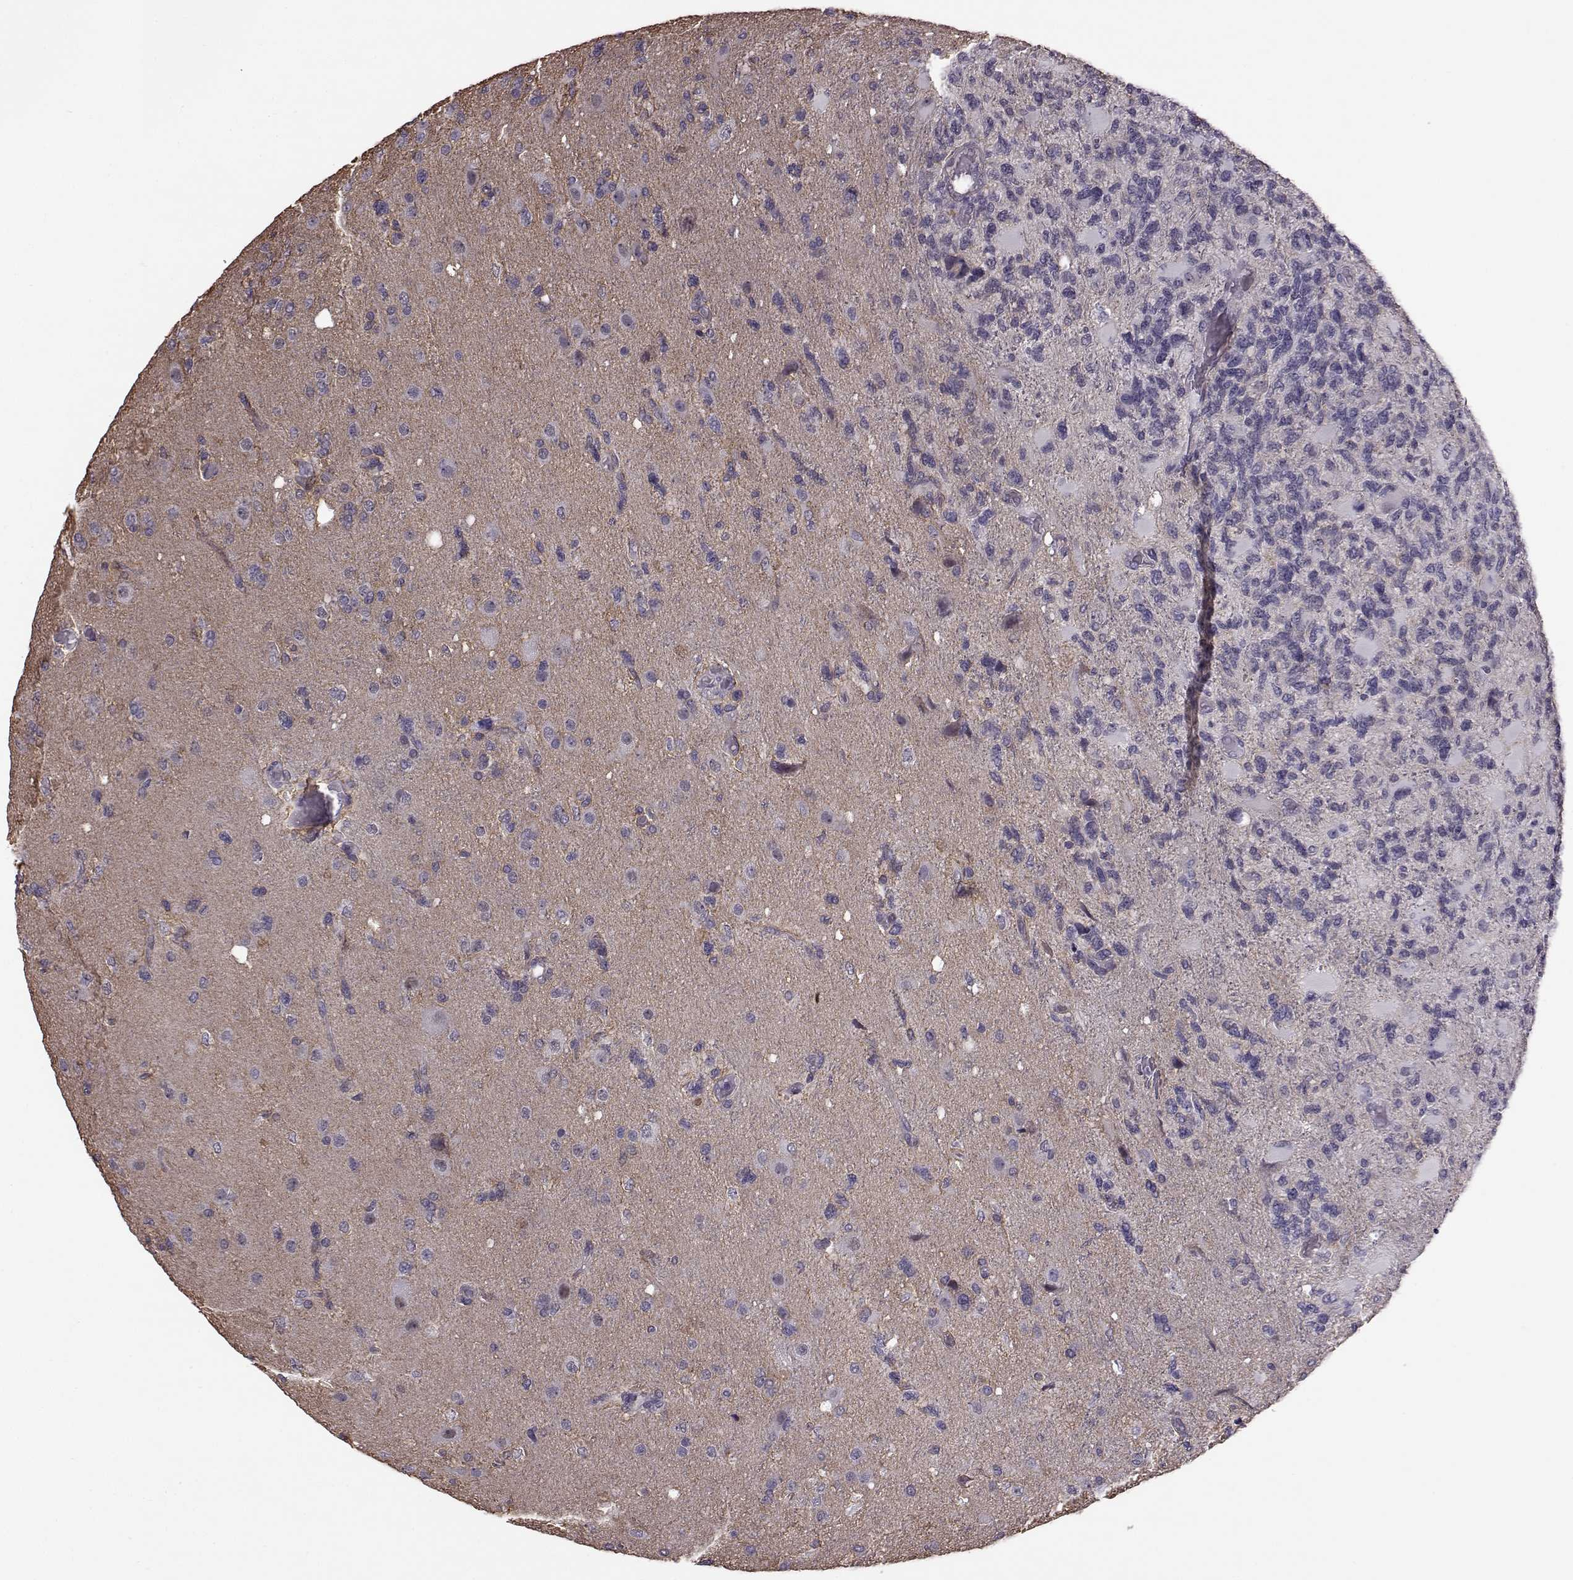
{"staining": {"intensity": "negative", "quantity": "none", "location": "none"}, "tissue": "glioma", "cell_type": "Tumor cells", "image_type": "cancer", "snomed": [{"axis": "morphology", "description": "Glioma, malignant, High grade"}, {"axis": "topography", "description": "Brain"}], "caption": "Histopathology image shows no significant protein staining in tumor cells of malignant high-grade glioma. Nuclei are stained in blue.", "gene": "SLCO3A1", "patient": {"sex": "female", "age": 71}}